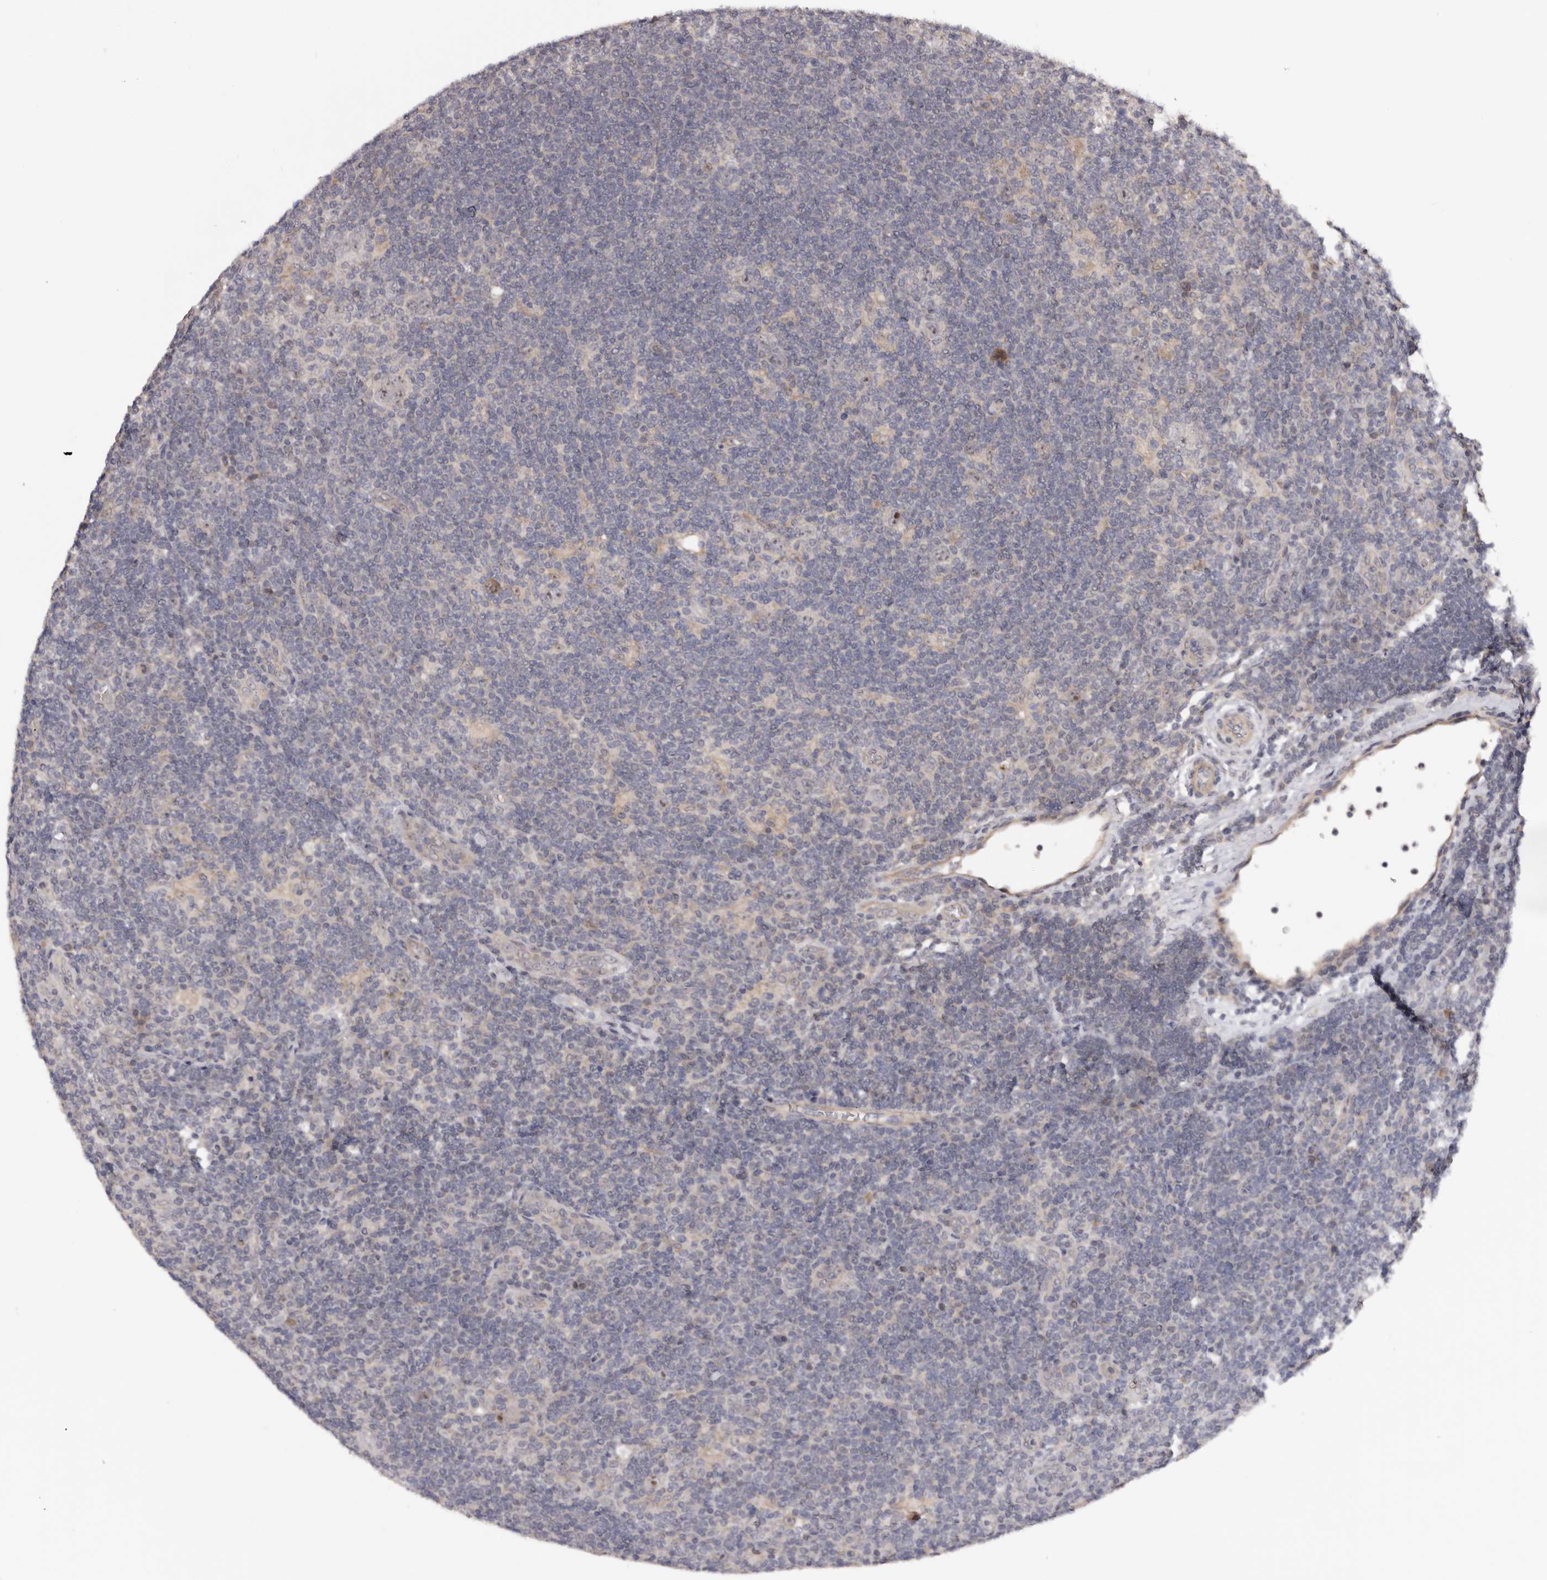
{"staining": {"intensity": "negative", "quantity": "none", "location": "none"}, "tissue": "lymphoma", "cell_type": "Tumor cells", "image_type": "cancer", "snomed": [{"axis": "morphology", "description": "Hodgkin's disease, NOS"}, {"axis": "topography", "description": "Lymph node"}], "caption": "A high-resolution micrograph shows IHC staining of Hodgkin's disease, which reveals no significant positivity in tumor cells.", "gene": "NOL12", "patient": {"sex": "female", "age": 57}}